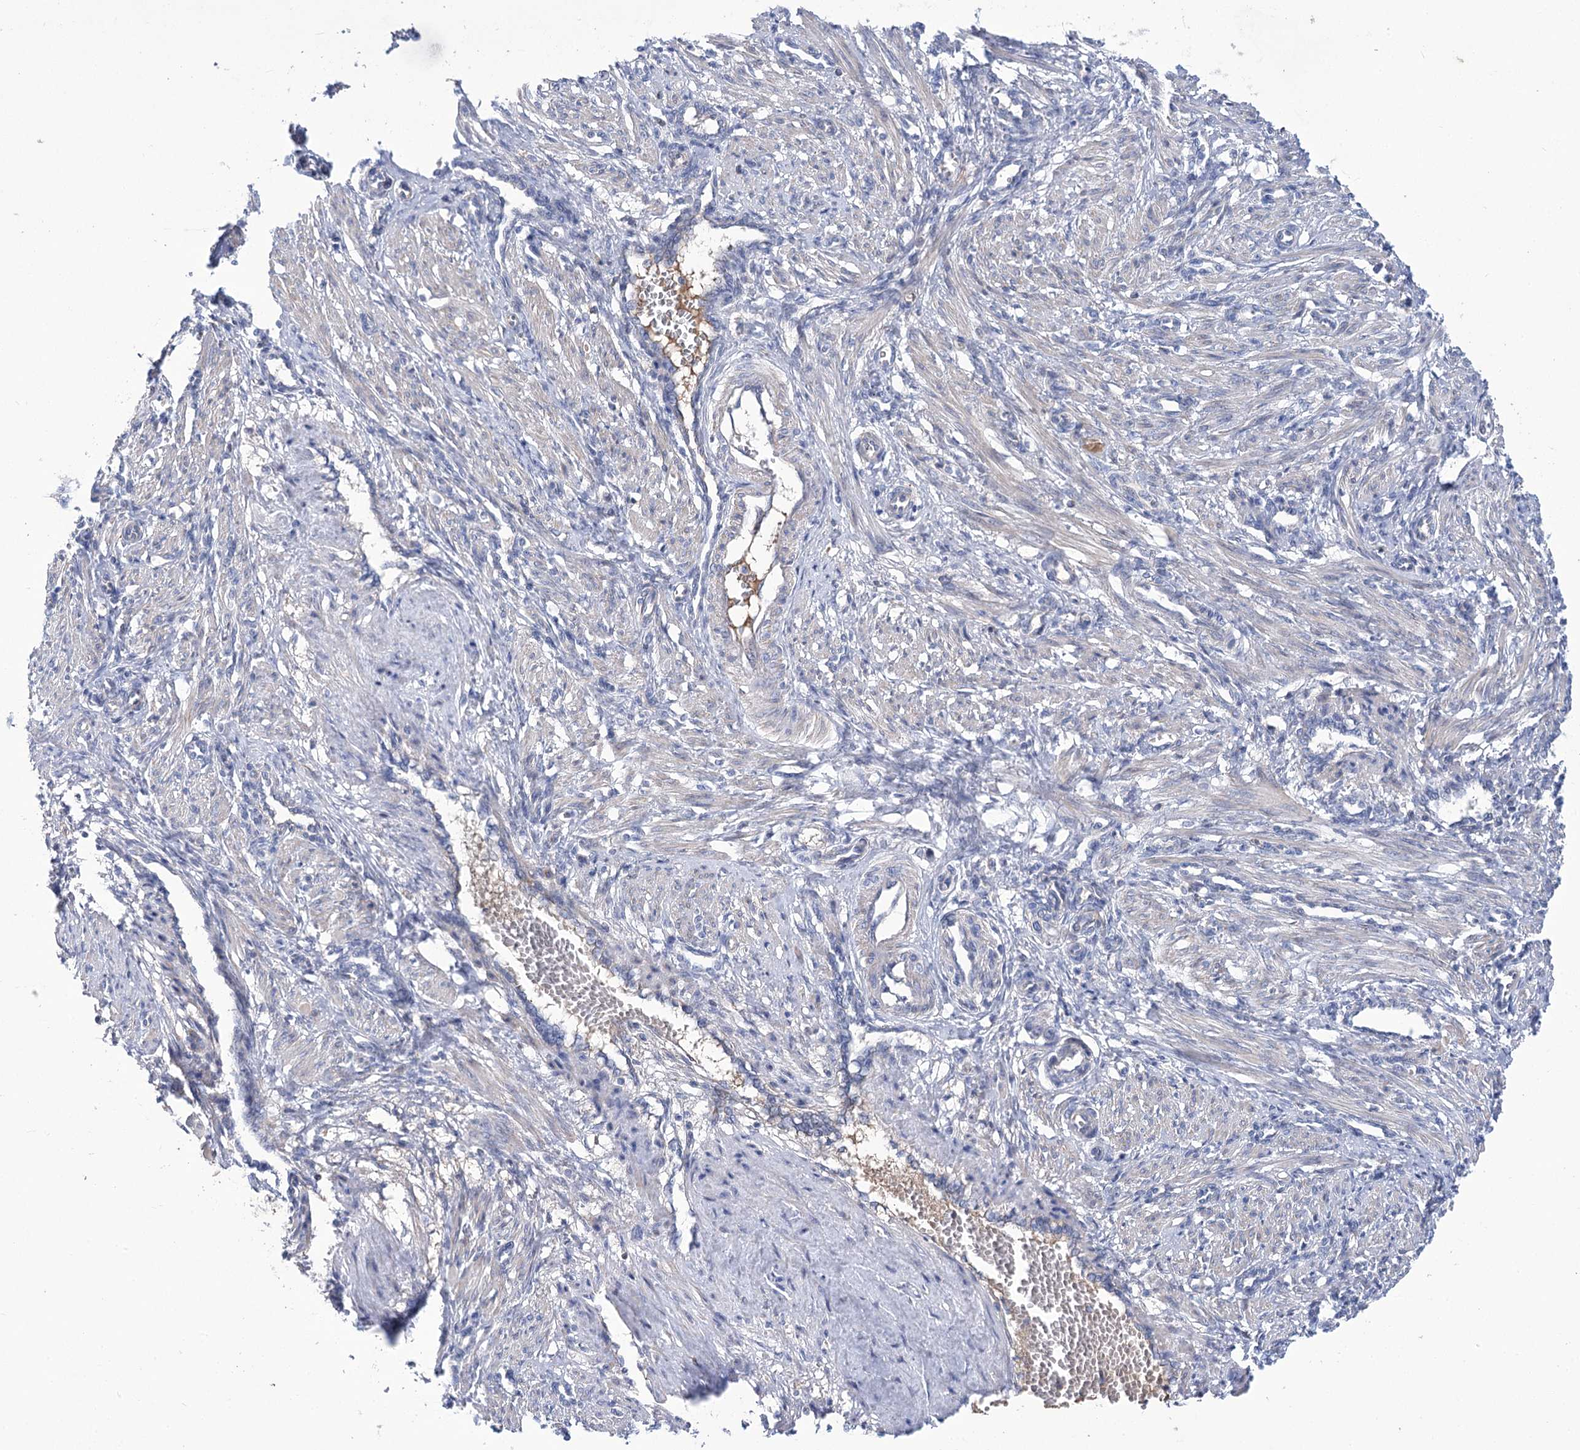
{"staining": {"intensity": "weak", "quantity": "25%-75%", "location": "cytoplasmic/membranous"}, "tissue": "smooth muscle", "cell_type": "Smooth muscle cells", "image_type": "normal", "snomed": [{"axis": "morphology", "description": "Normal tissue, NOS"}, {"axis": "topography", "description": "Endometrium"}], "caption": "Protein staining by immunohistochemistry (IHC) exhibits weak cytoplasmic/membranous positivity in approximately 25%-75% of smooth muscle cells in normal smooth muscle.", "gene": "CEP164", "patient": {"sex": "female", "age": 33}}